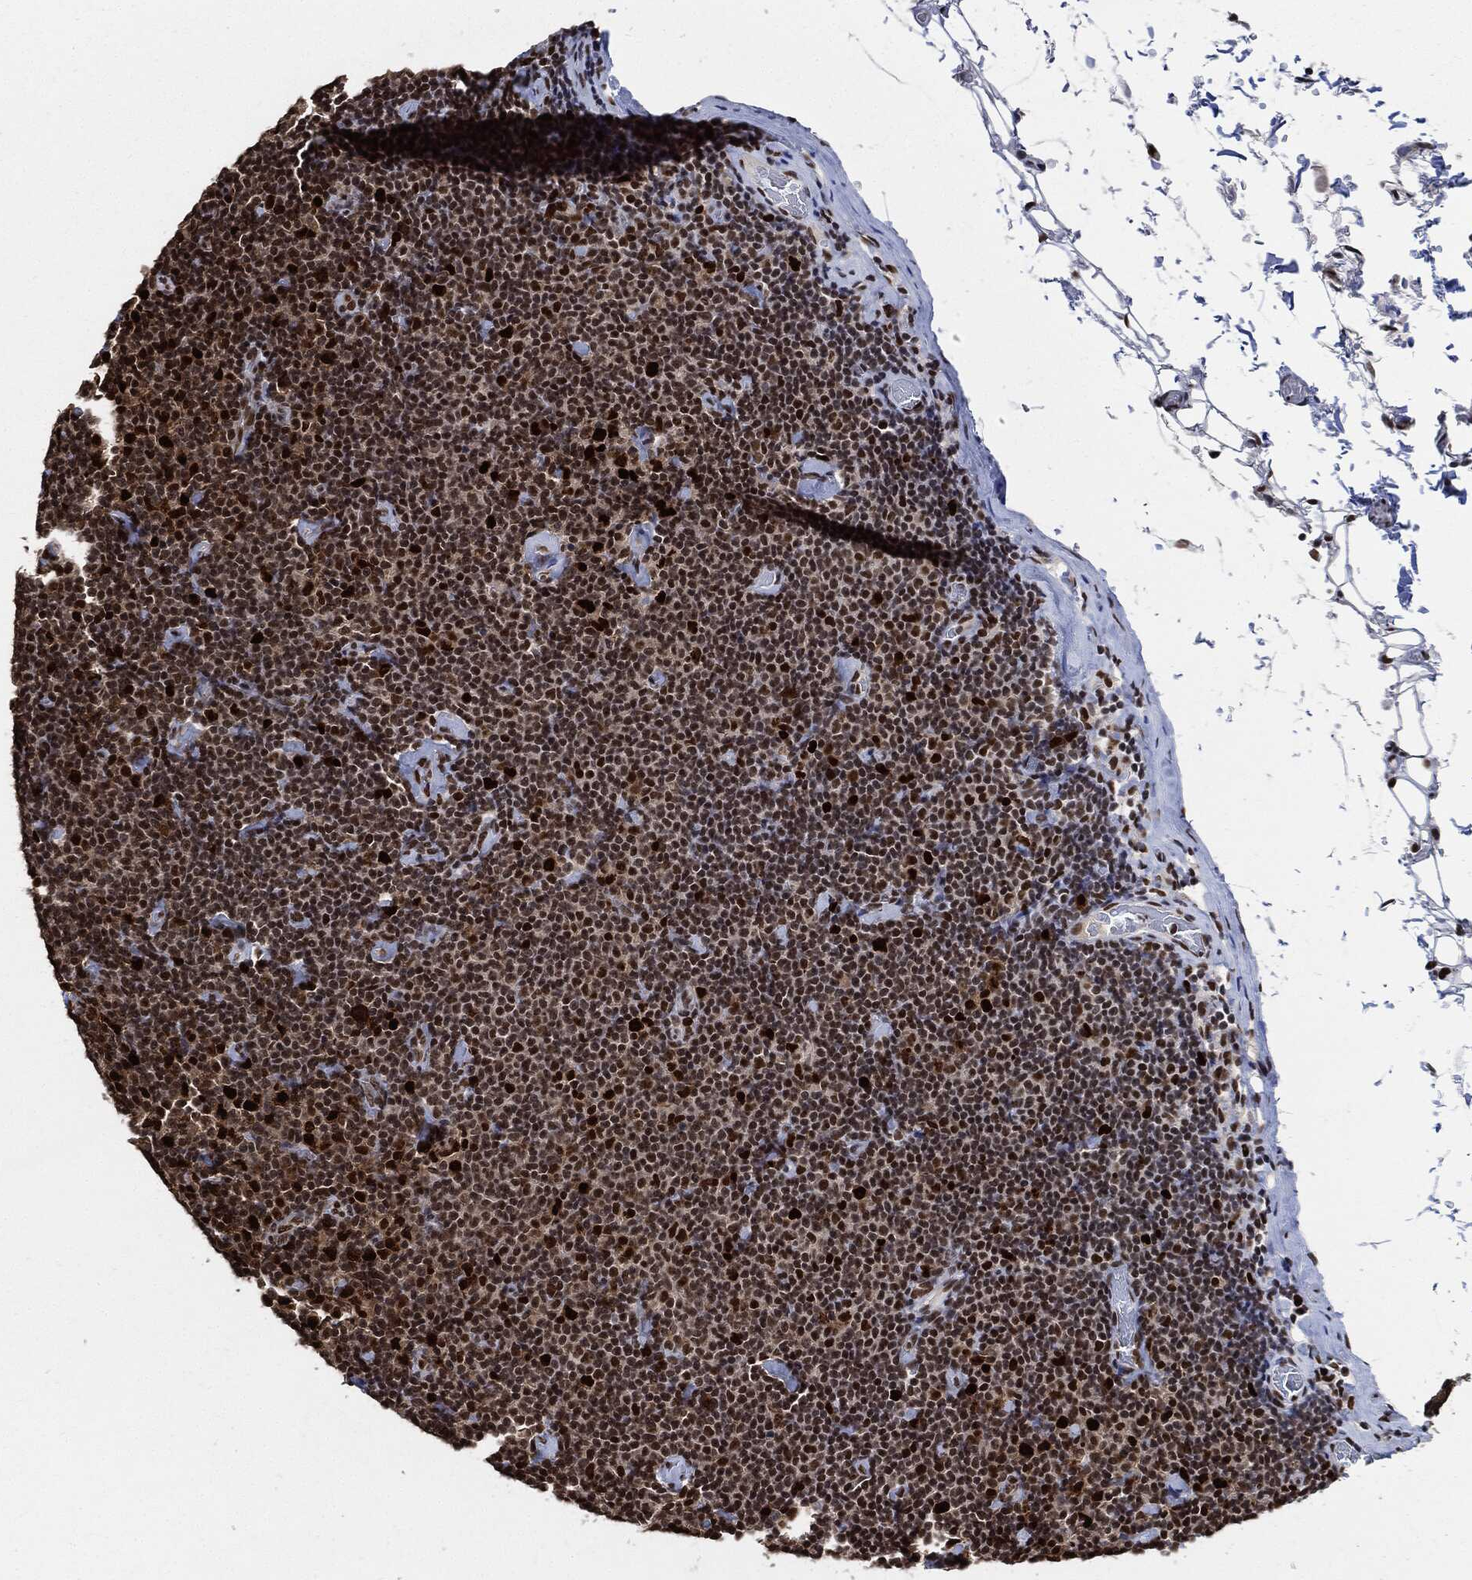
{"staining": {"intensity": "strong", "quantity": ">75%", "location": "nuclear"}, "tissue": "lymphoma", "cell_type": "Tumor cells", "image_type": "cancer", "snomed": [{"axis": "morphology", "description": "Malignant lymphoma, non-Hodgkin's type, Low grade"}, {"axis": "topography", "description": "Lymph node"}], "caption": "Strong nuclear positivity is seen in about >75% of tumor cells in lymphoma.", "gene": "PCNA", "patient": {"sex": "male", "age": 81}}